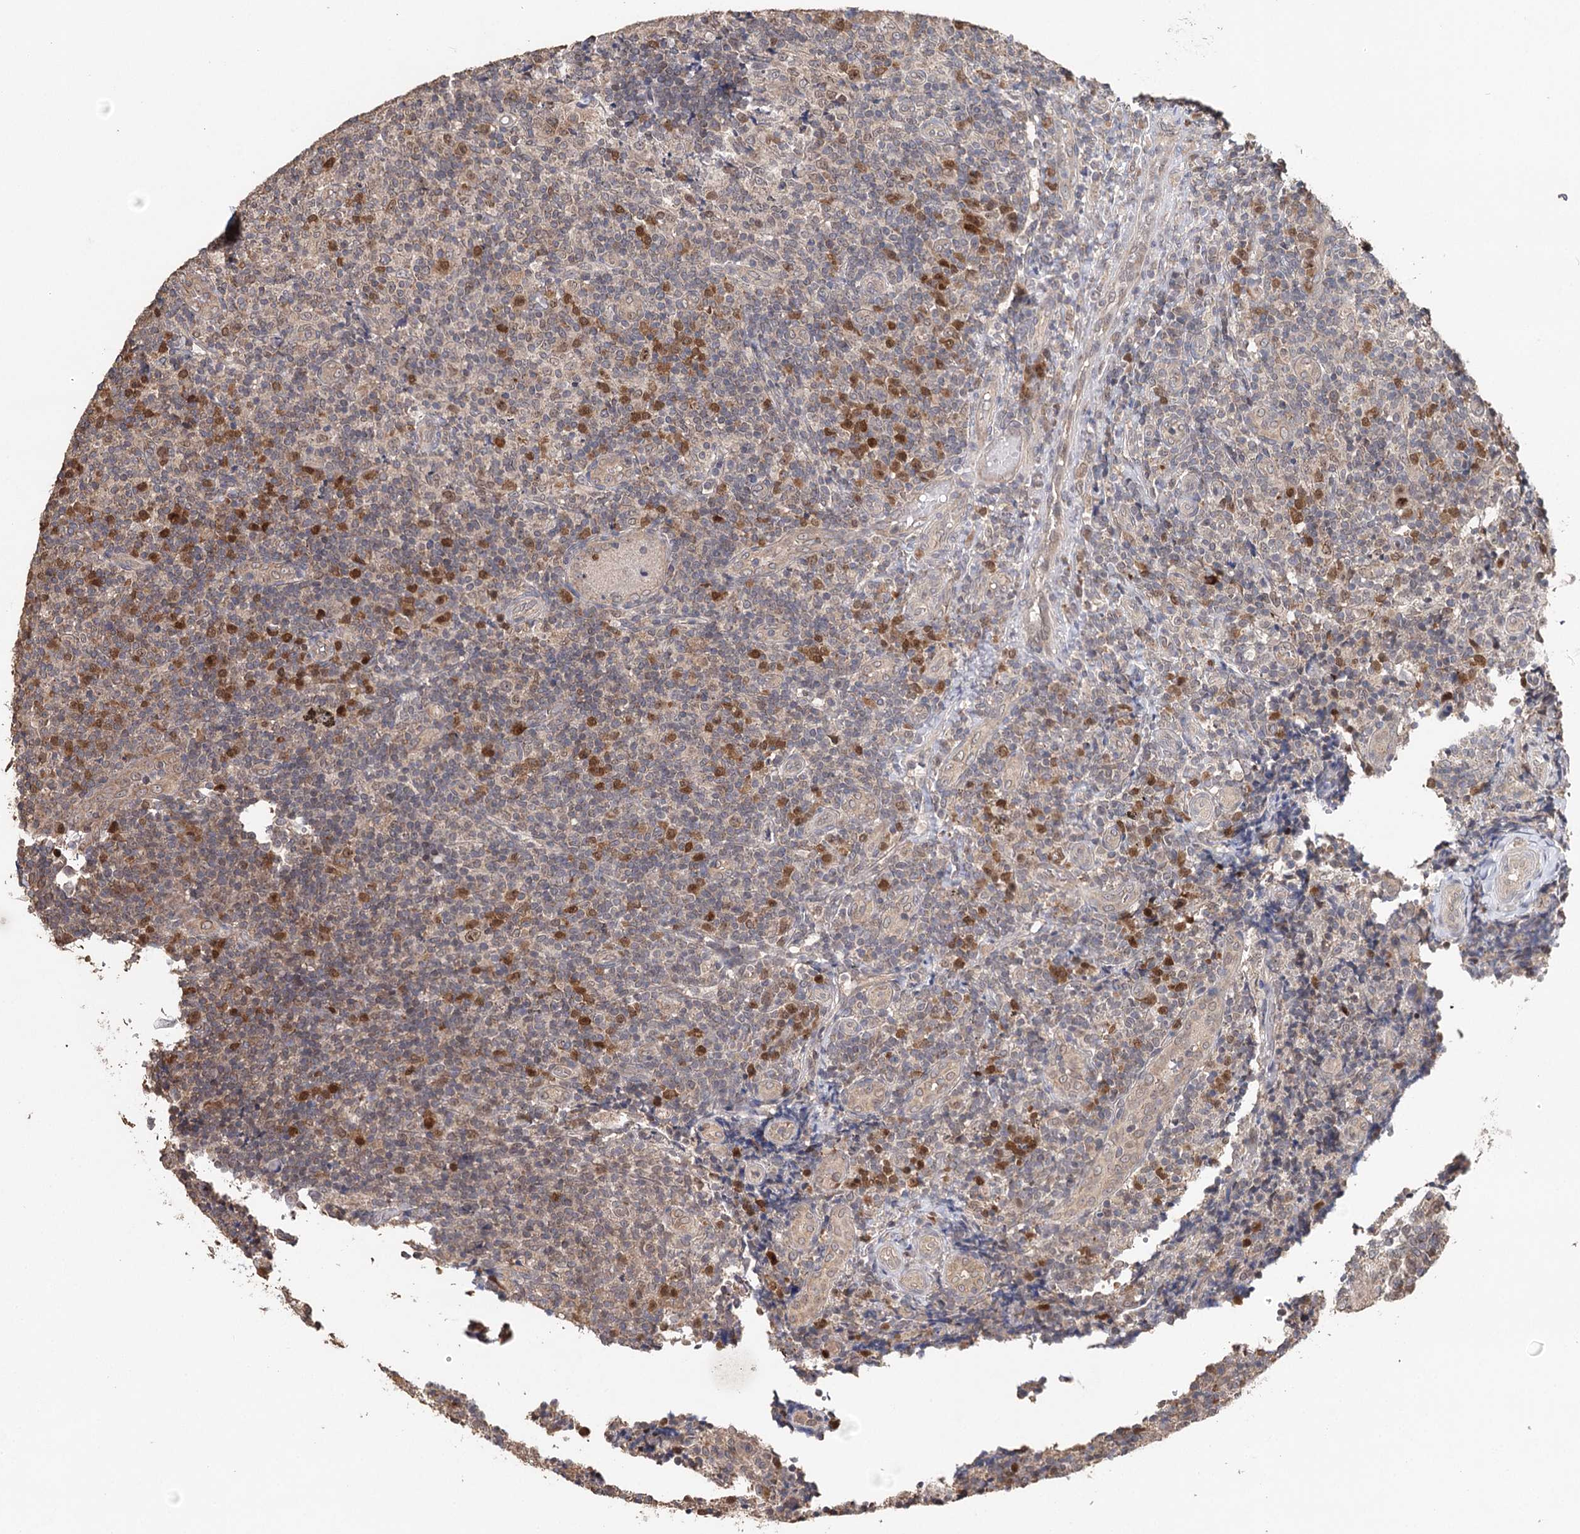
{"staining": {"intensity": "moderate", "quantity": "25%-75%", "location": "cytoplasmic/membranous,nuclear"}, "tissue": "tonsil", "cell_type": "Germinal center cells", "image_type": "normal", "snomed": [{"axis": "morphology", "description": "Normal tissue, NOS"}, {"axis": "topography", "description": "Tonsil"}], "caption": "Immunohistochemical staining of benign tonsil exhibits moderate cytoplasmic/membranous,nuclear protein positivity in approximately 25%-75% of germinal center cells.", "gene": "NOPCHAP1", "patient": {"sex": "female", "age": 19}}